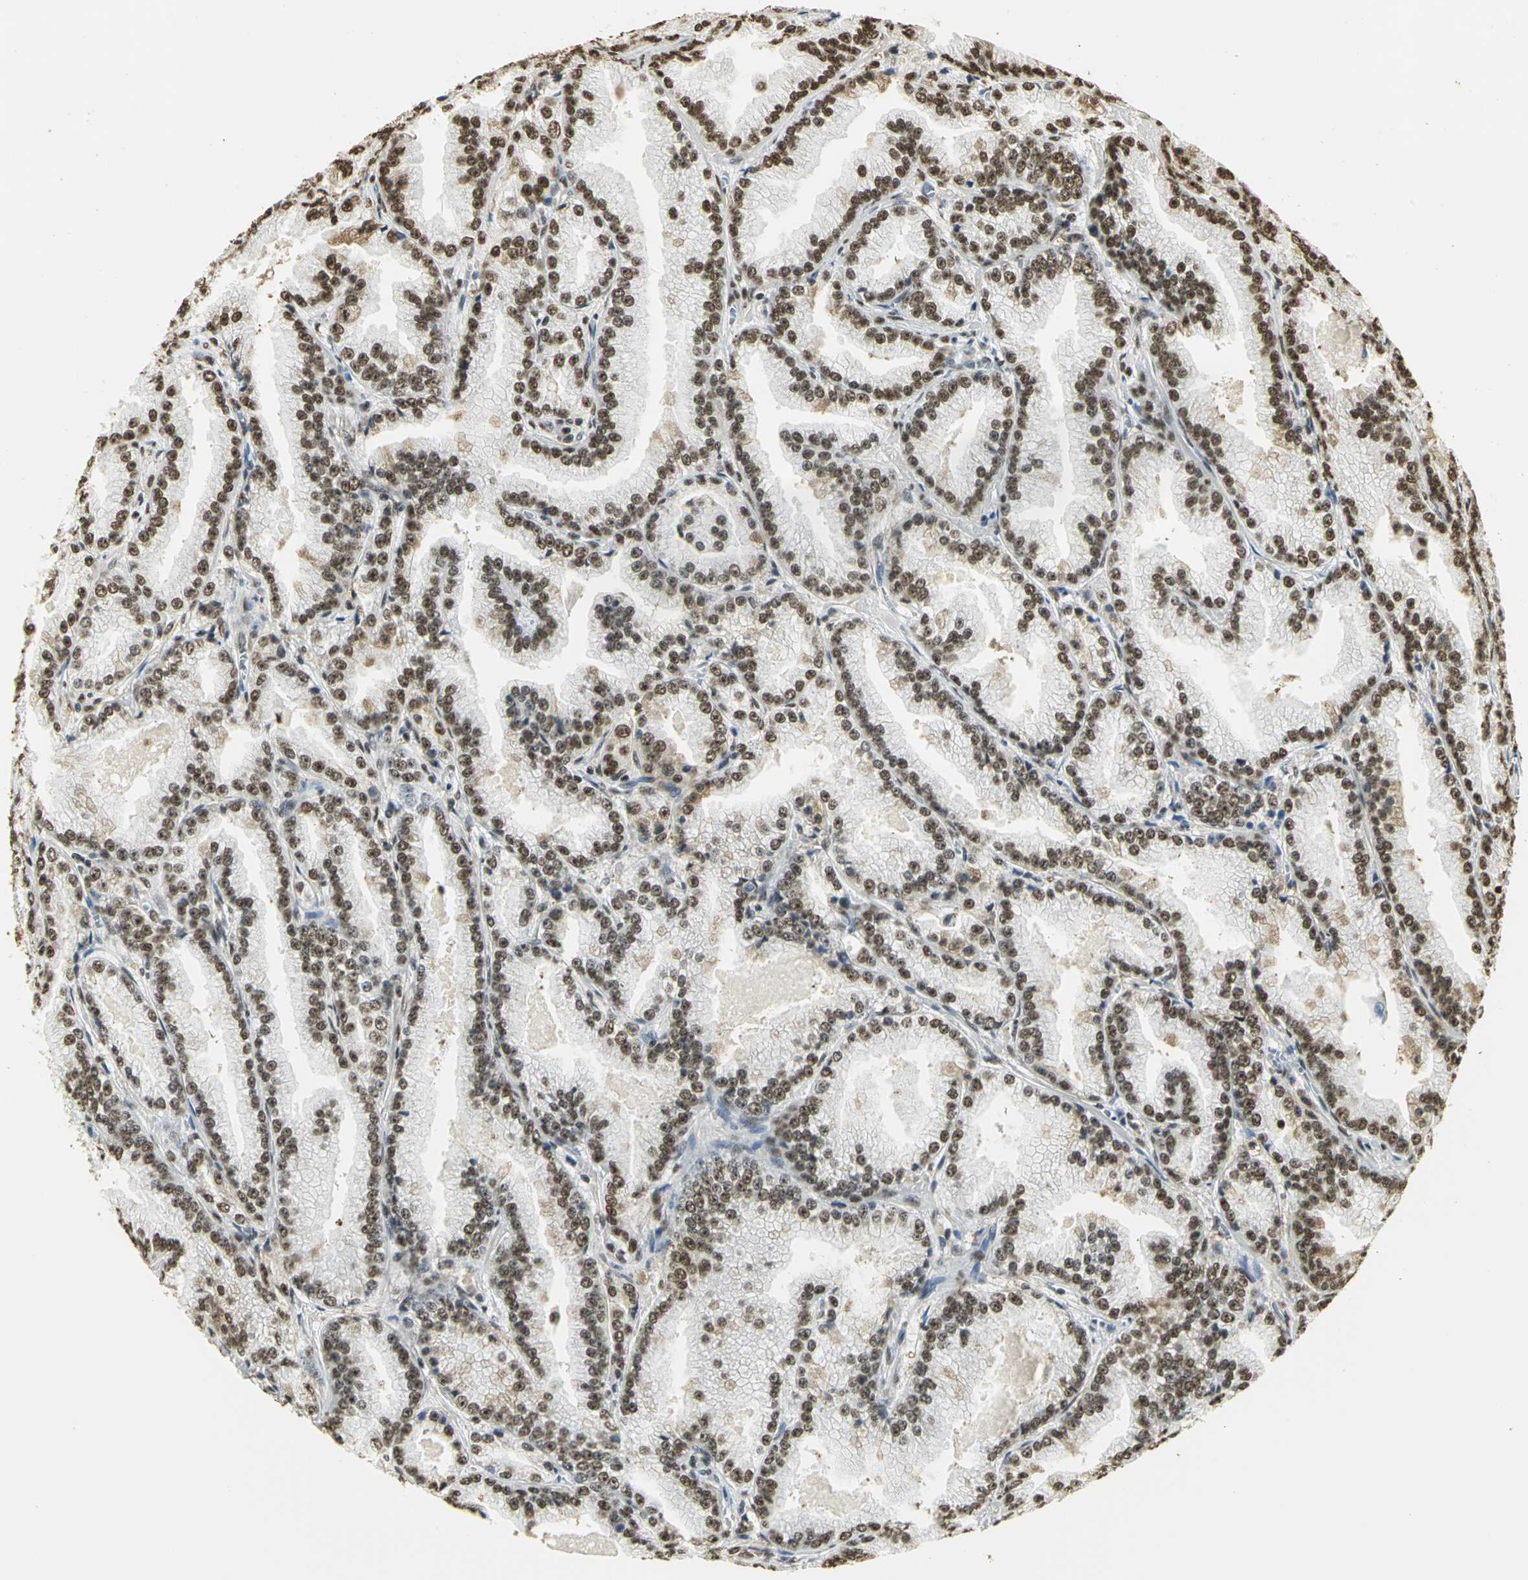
{"staining": {"intensity": "strong", "quantity": ">75%", "location": "cytoplasmic/membranous,nuclear"}, "tissue": "prostate cancer", "cell_type": "Tumor cells", "image_type": "cancer", "snomed": [{"axis": "morphology", "description": "Adenocarcinoma, High grade"}, {"axis": "topography", "description": "Prostate"}], "caption": "Immunohistochemistry (IHC) (DAB (3,3'-diaminobenzidine)) staining of high-grade adenocarcinoma (prostate) reveals strong cytoplasmic/membranous and nuclear protein expression in approximately >75% of tumor cells.", "gene": "SET", "patient": {"sex": "male", "age": 61}}